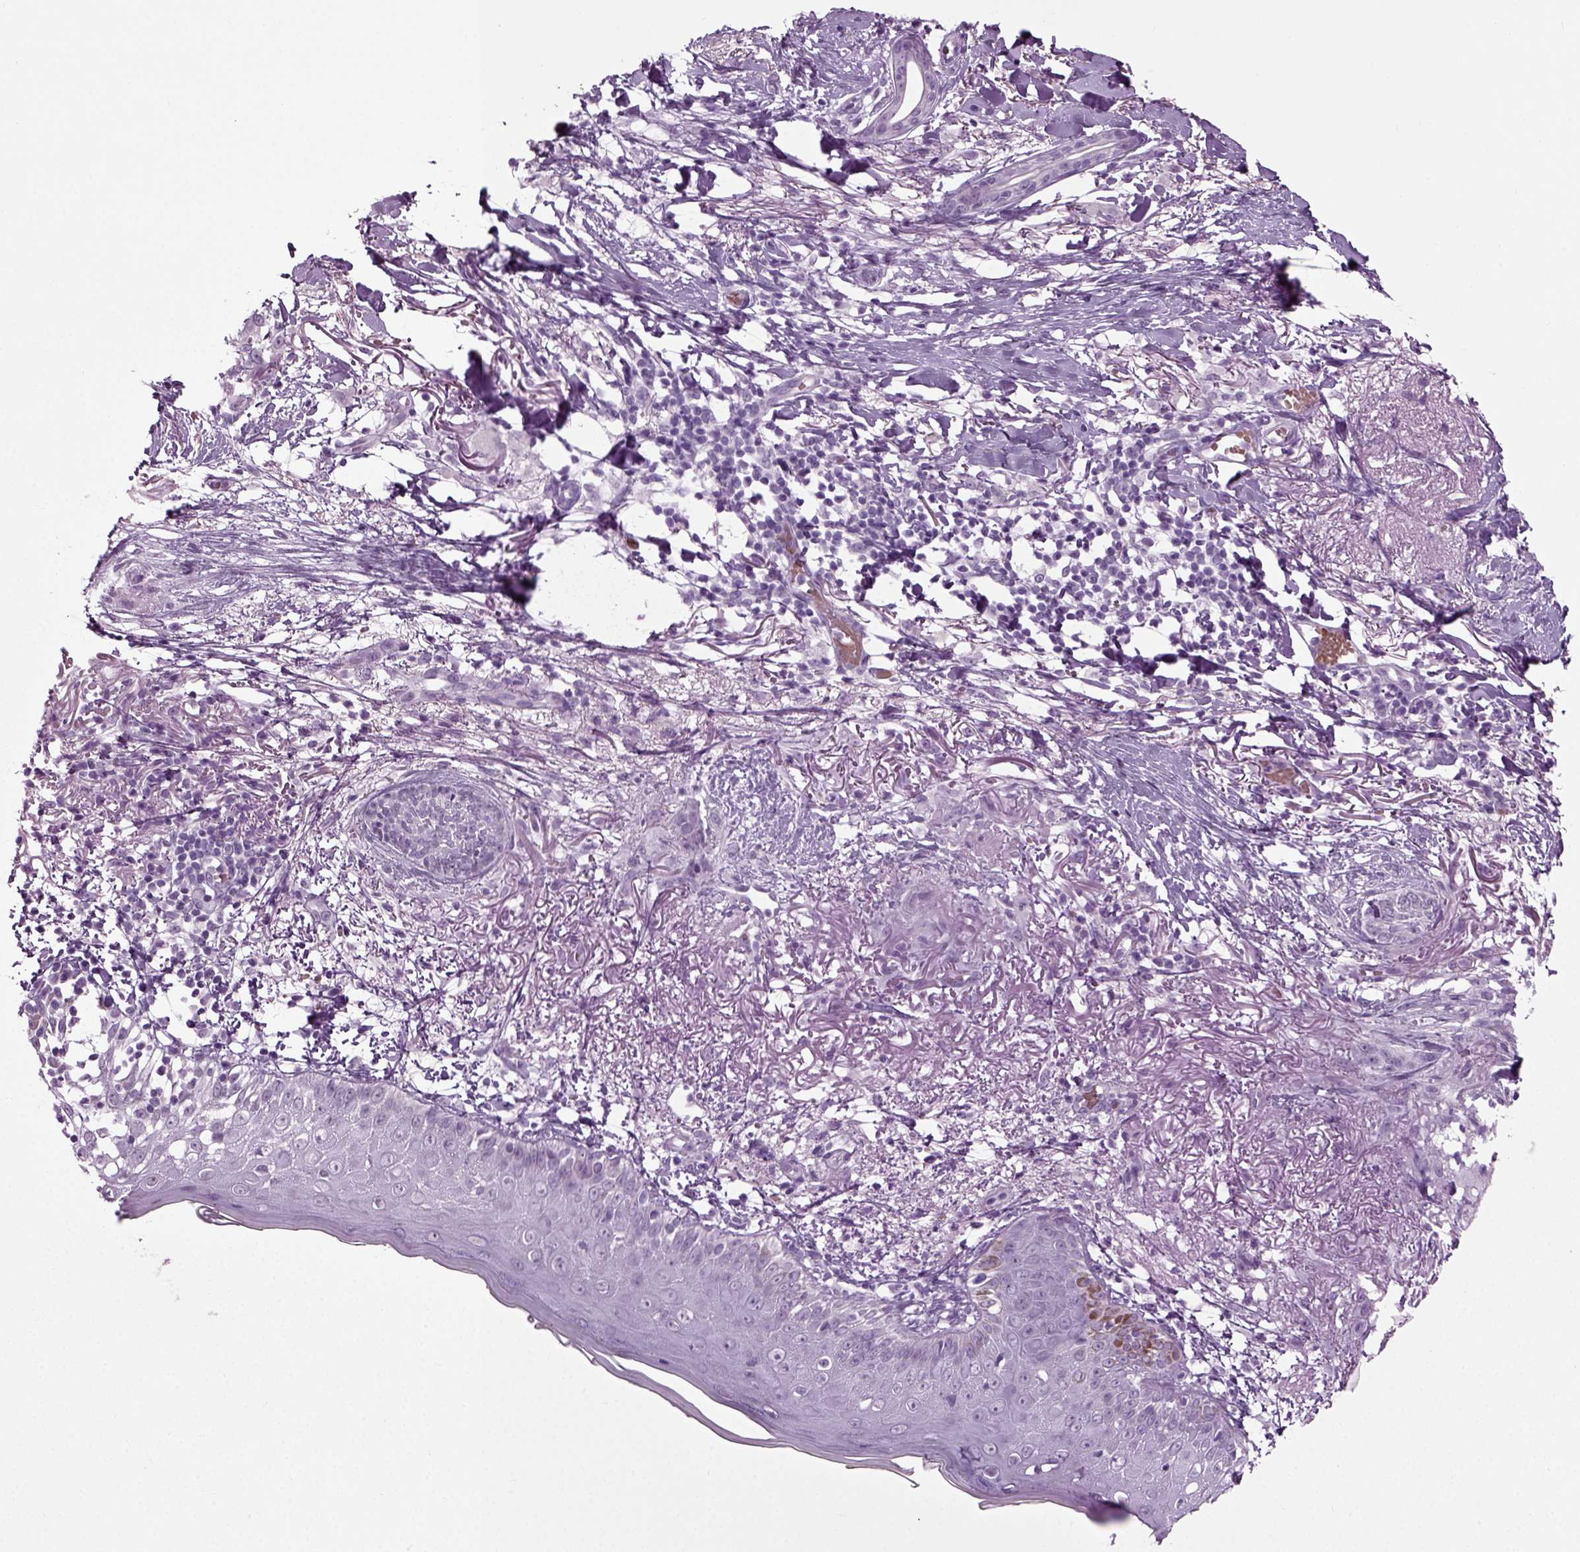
{"staining": {"intensity": "negative", "quantity": "none", "location": "none"}, "tissue": "skin cancer", "cell_type": "Tumor cells", "image_type": "cancer", "snomed": [{"axis": "morphology", "description": "Normal tissue, NOS"}, {"axis": "morphology", "description": "Basal cell carcinoma"}, {"axis": "topography", "description": "Skin"}], "caption": "There is no significant positivity in tumor cells of skin cancer.", "gene": "ZC2HC1C", "patient": {"sex": "male", "age": 84}}